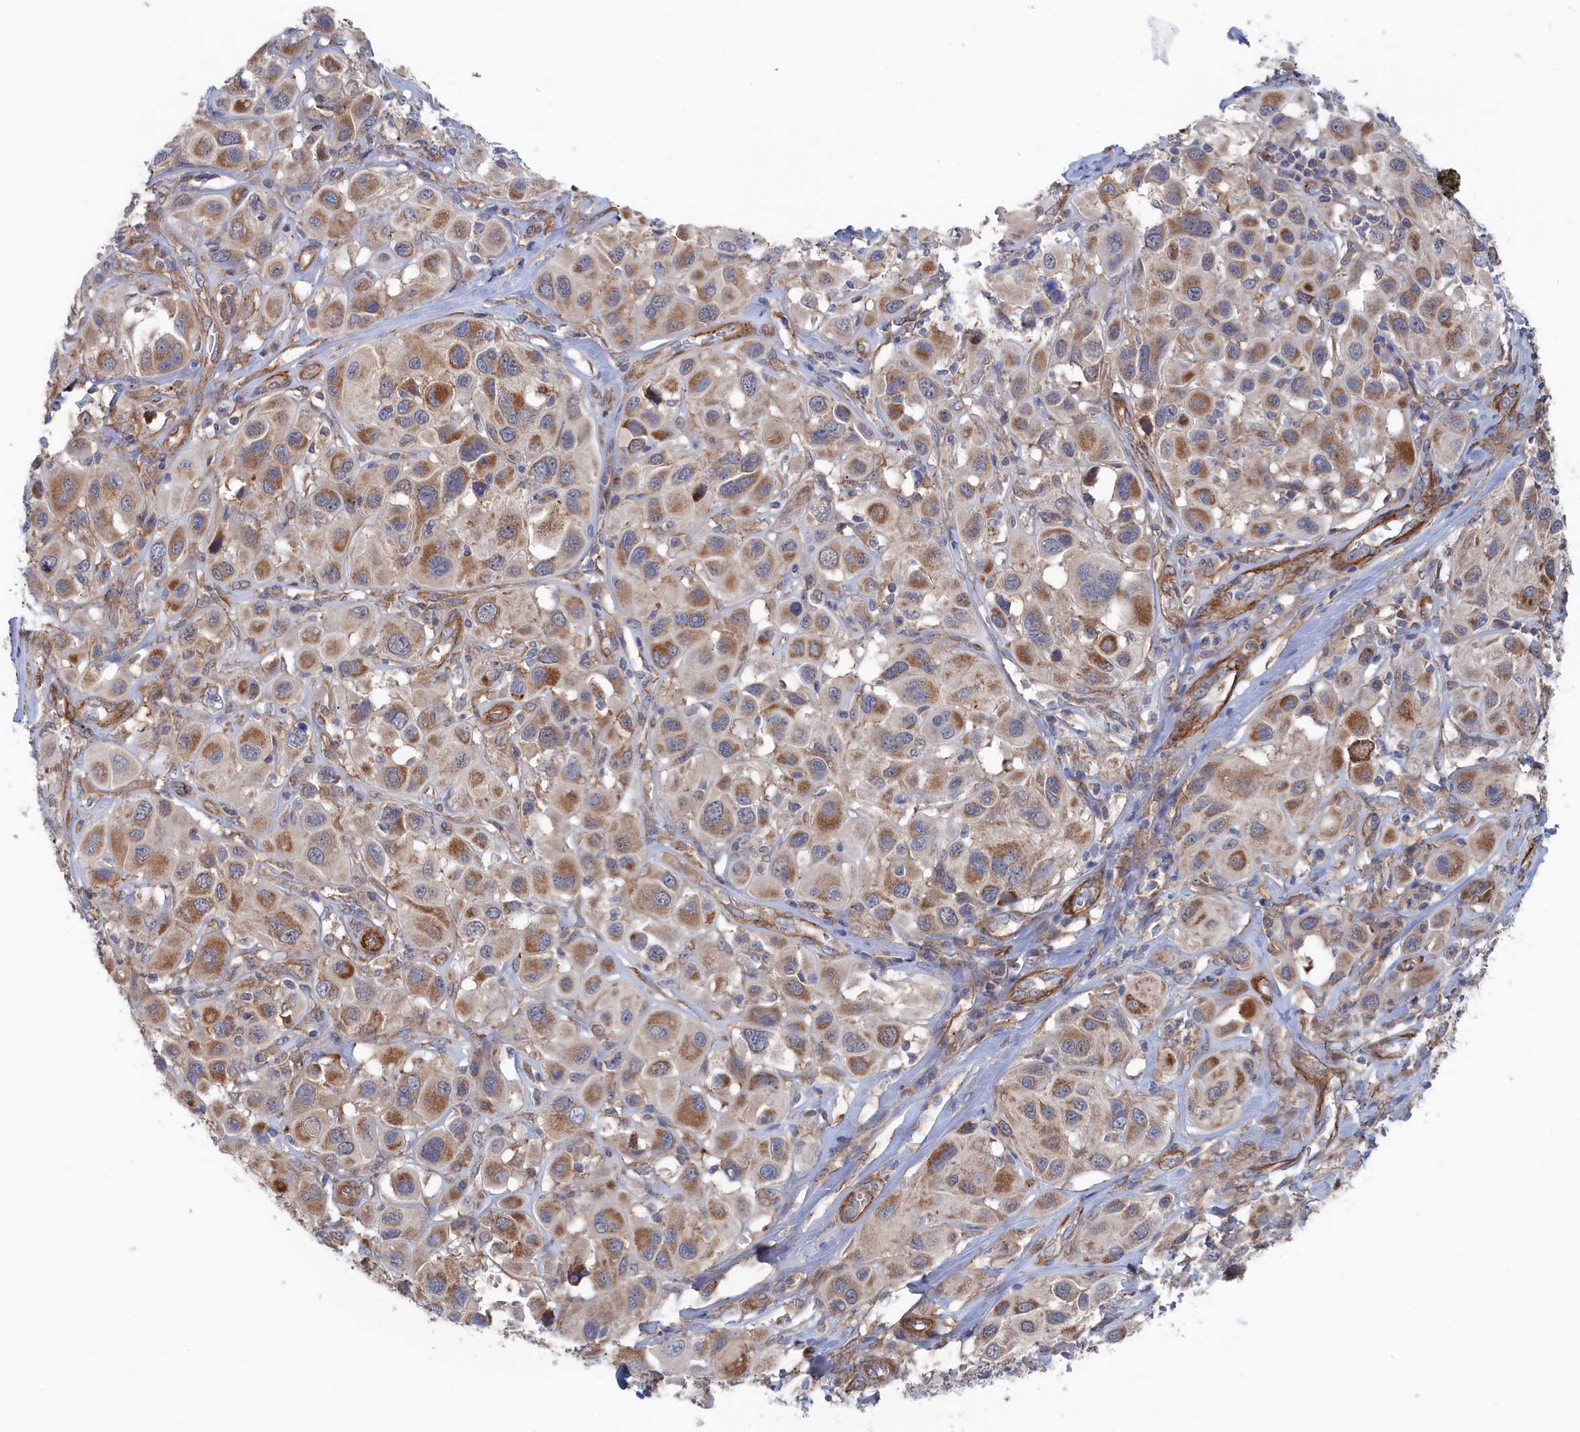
{"staining": {"intensity": "moderate", "quantity": ">75%", "location": "cytoplasmic/membranous"}, "tissue": "melanoma", "cell_type": "Tumor cells", "image_type": "cancer", "snomed": [{"axis": "morphology", "description": "Malignant melanoma, Metastatic site"}, {"axis": "topography", "description": "Skin"}], "caption": "Immunohistochemistry micrograph of melanoma stained for a protein (brown), which exhibits medium levels of moderate cytoplasmic/membranous staining in approximately >75% of tumor cells.", "gene": "FILIP1L", "patient": {"sex": "male", "age": 41}}